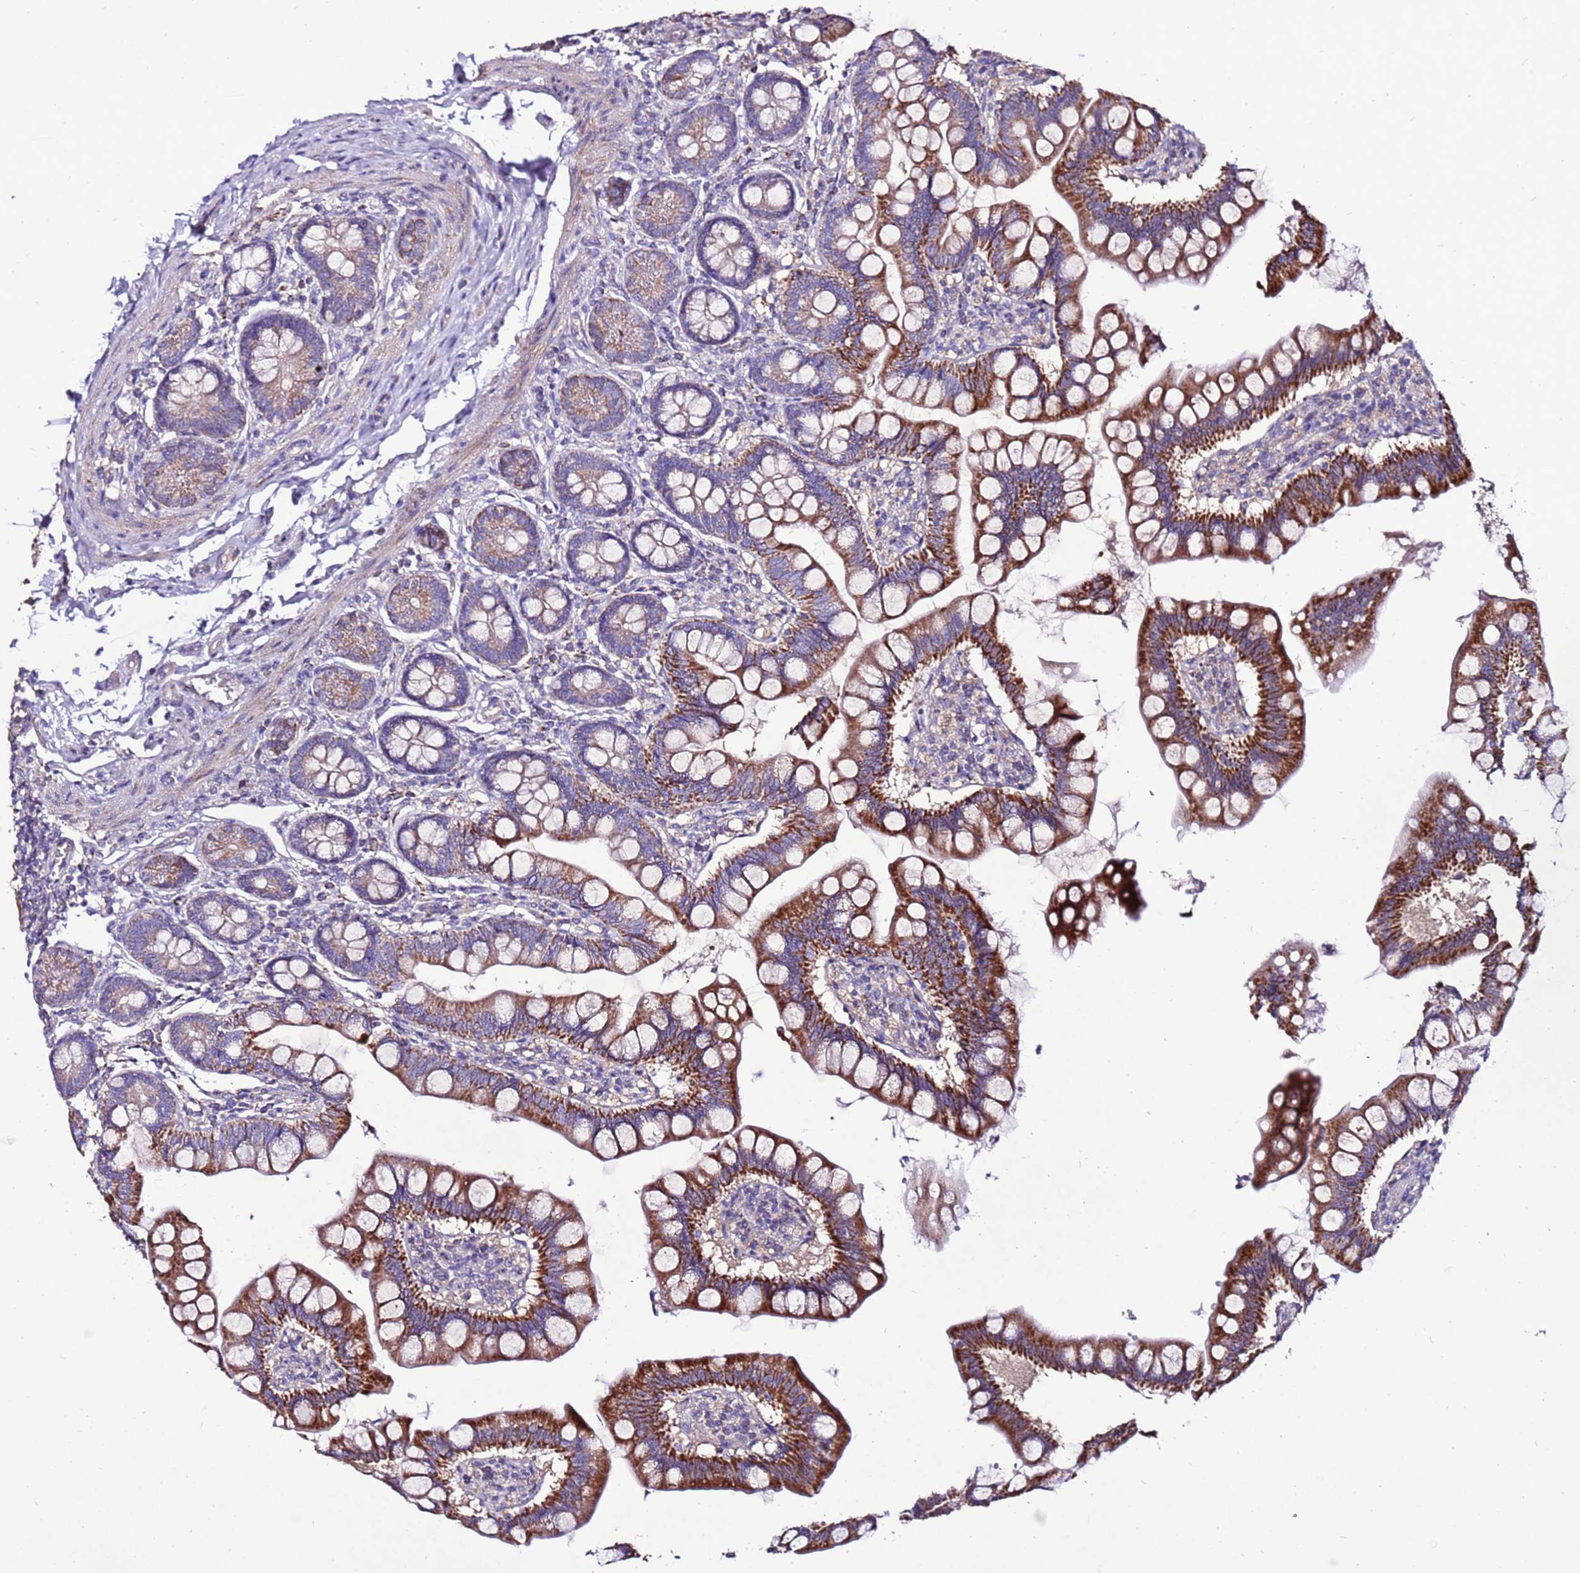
{"staining": {"intensity": "strong", "quantity": "25%-75%", "location": "cytoplasmic/membranous"}, "tissue": "small intestine", "cell_type": "Glandular cells", "image_type": "normal", "snomed": [{"axis": "morphology", "description": "Normal tissue, NOS"}, {"axis": "topography", "description": "Small intestine"}], "caption": "Protein staining by immunohistochemistry (IHC) reveals strong cytoplasmic/membranous staining in approximately 25%-75% of glandular cells in normal small intestine. (Brightfield microscopy of DAB IHC at high magnification).", "gene": "TMEM106C", "patient": {"sex": "male", "age": 7}}